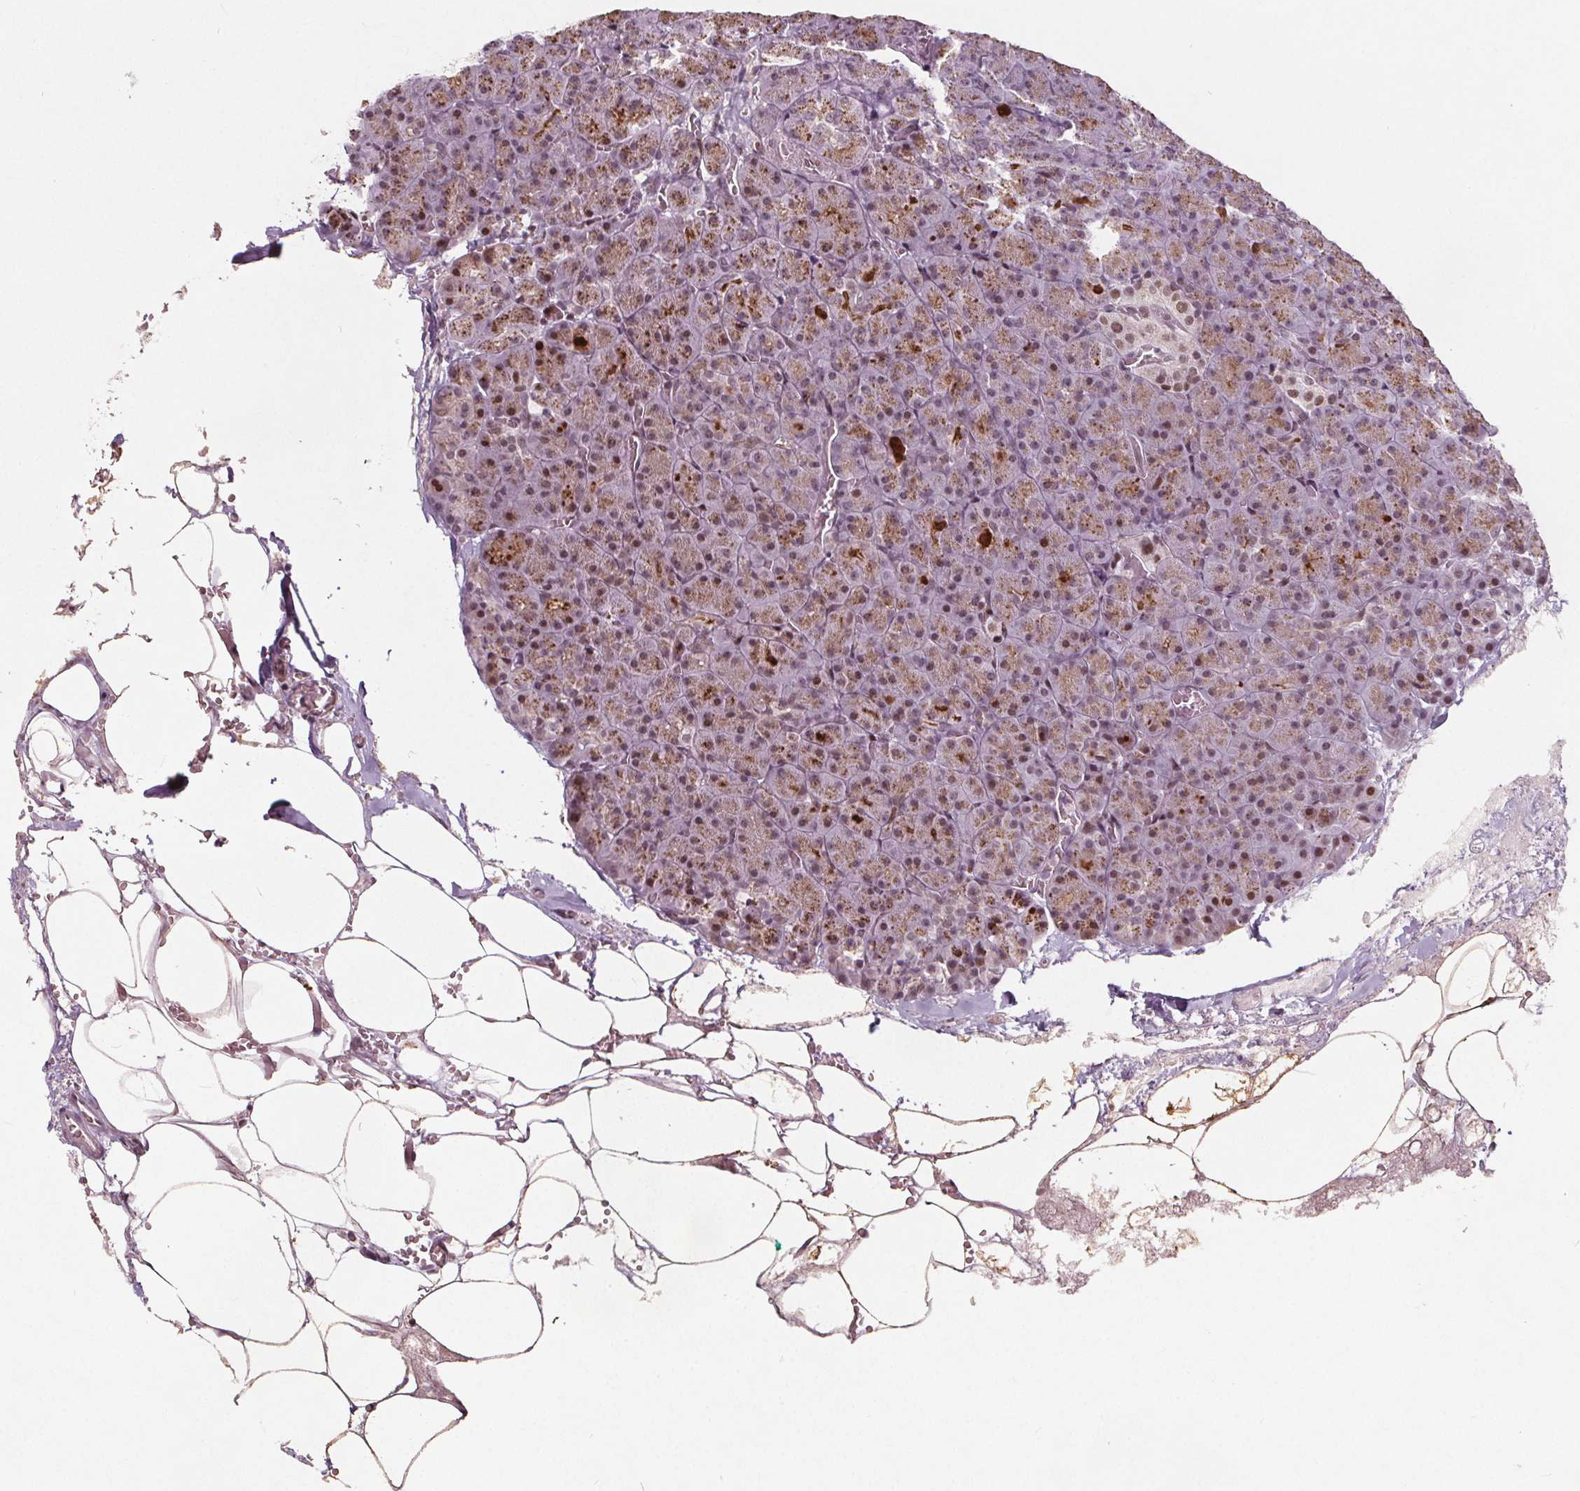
{"staining": {"intensity": "moderate", "quantity": "25%-75%", "location": "cytoplasmic/membranous"}, "tissue": "pancreas", "cell_type": "Exocrine glandular cells", "image_type": "normal", "snomed": [{"axis": "morphology", "description": "Normal tissue, NOS"}, {"axis": "topography", "description": "Pancreas"}], "caption": "This histopathology image displays IHC staining of normal human pancreas, with medium moderate cytoplasmic/membranous expression in about 25%-75% of exocrine glandular cells.", "gene": "TAF6L", "patient": {"sex": "female", "age": 74}}